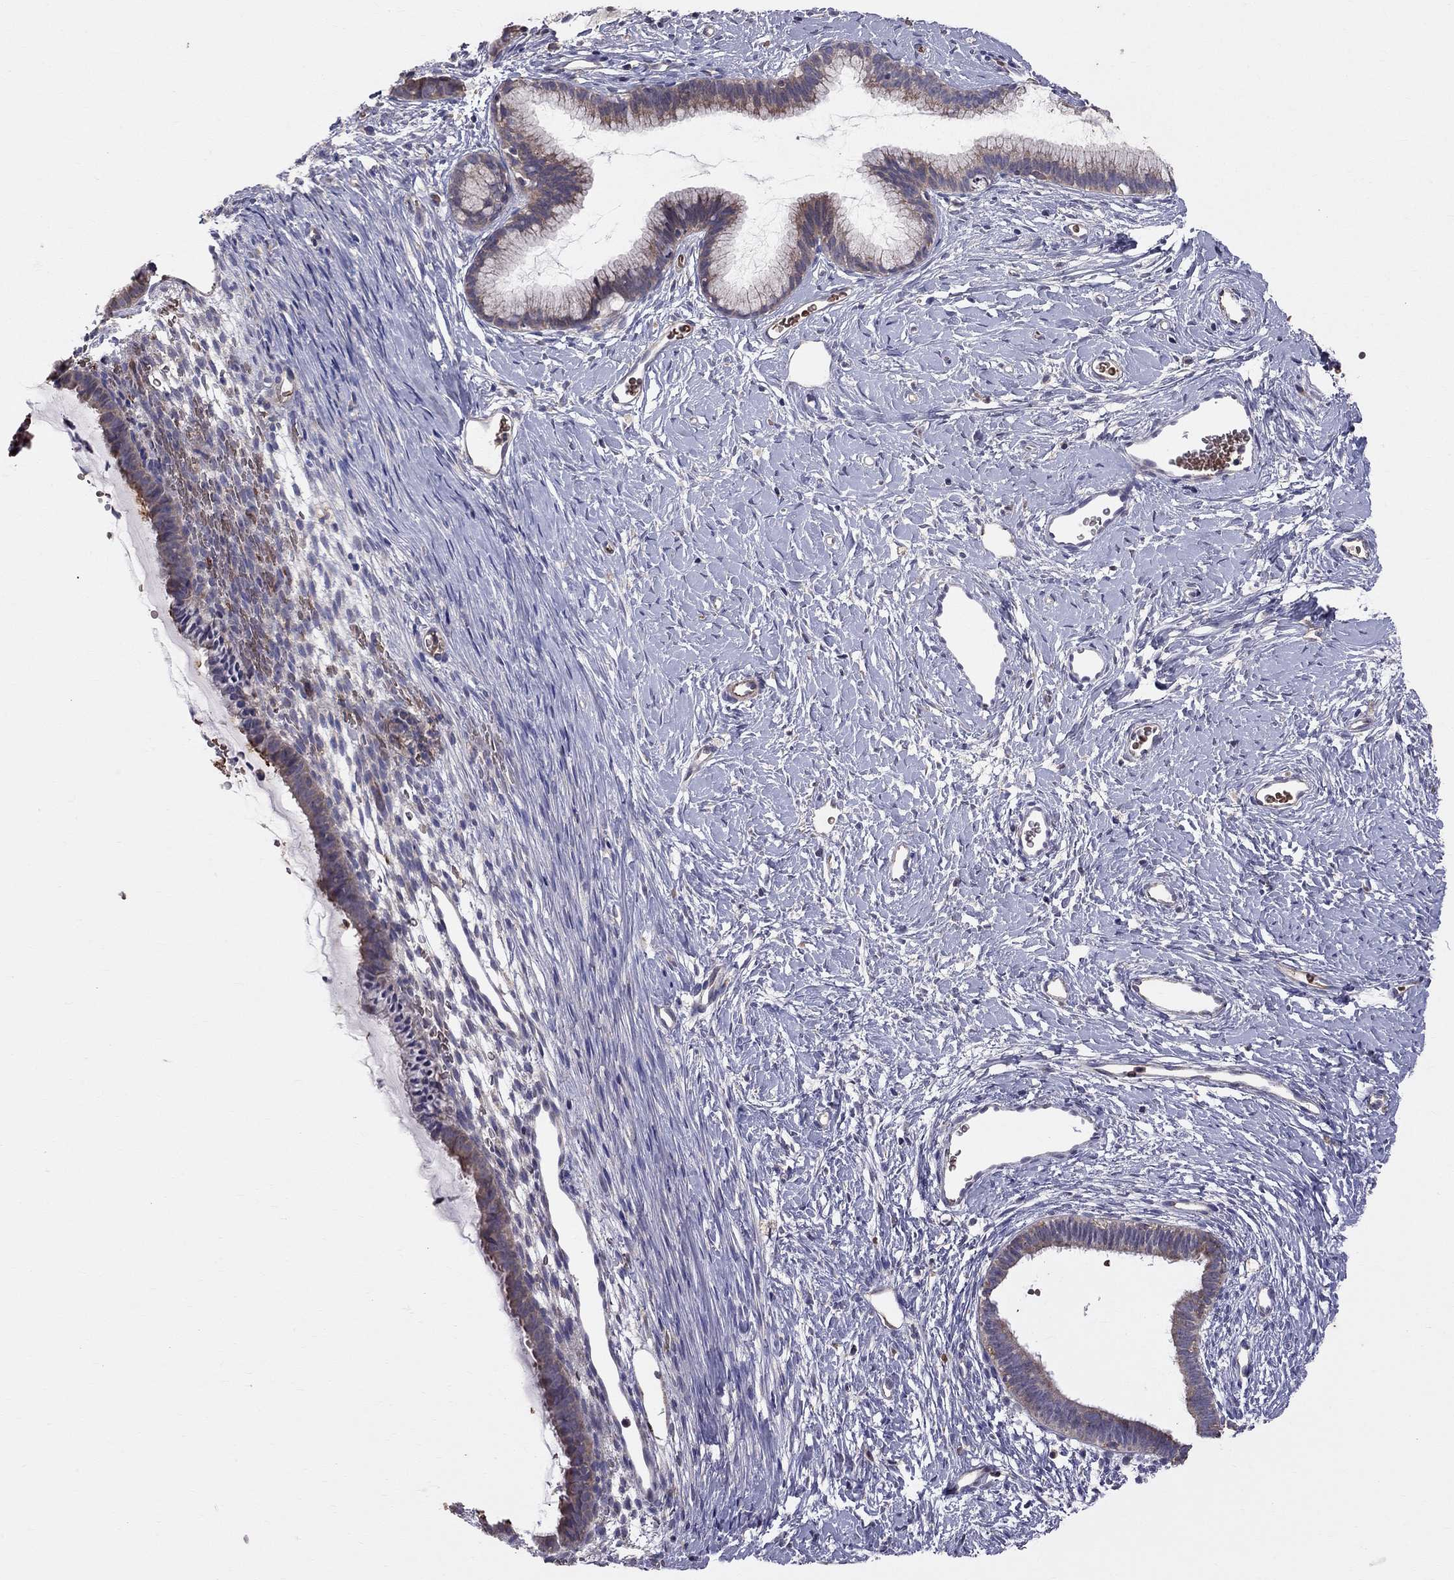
{"staining": {"intensity": "moderate", "quantity": "<25%", "location": "cytoplasmic/membranous"}, "tissue": "cervix", "cell_type": "Glandular cells", "image_type": "normal", "snomed": [{"axis": "morphology", "description": "Normal tissue, NOS"}, {"axis": "topography", "description": "Cervix"}], "caption": "Cervix stained with DAB (3,3'-diaminobenzidine) IHC displays low levels of moderate cytoplasmic/membranous positivity in approximately <25% of glandular cells. The protein is shown in brown color, while the nuclei are stained blue.", "gene": "PIK3CG", "patient": {"sex": "female", "age": 40}}